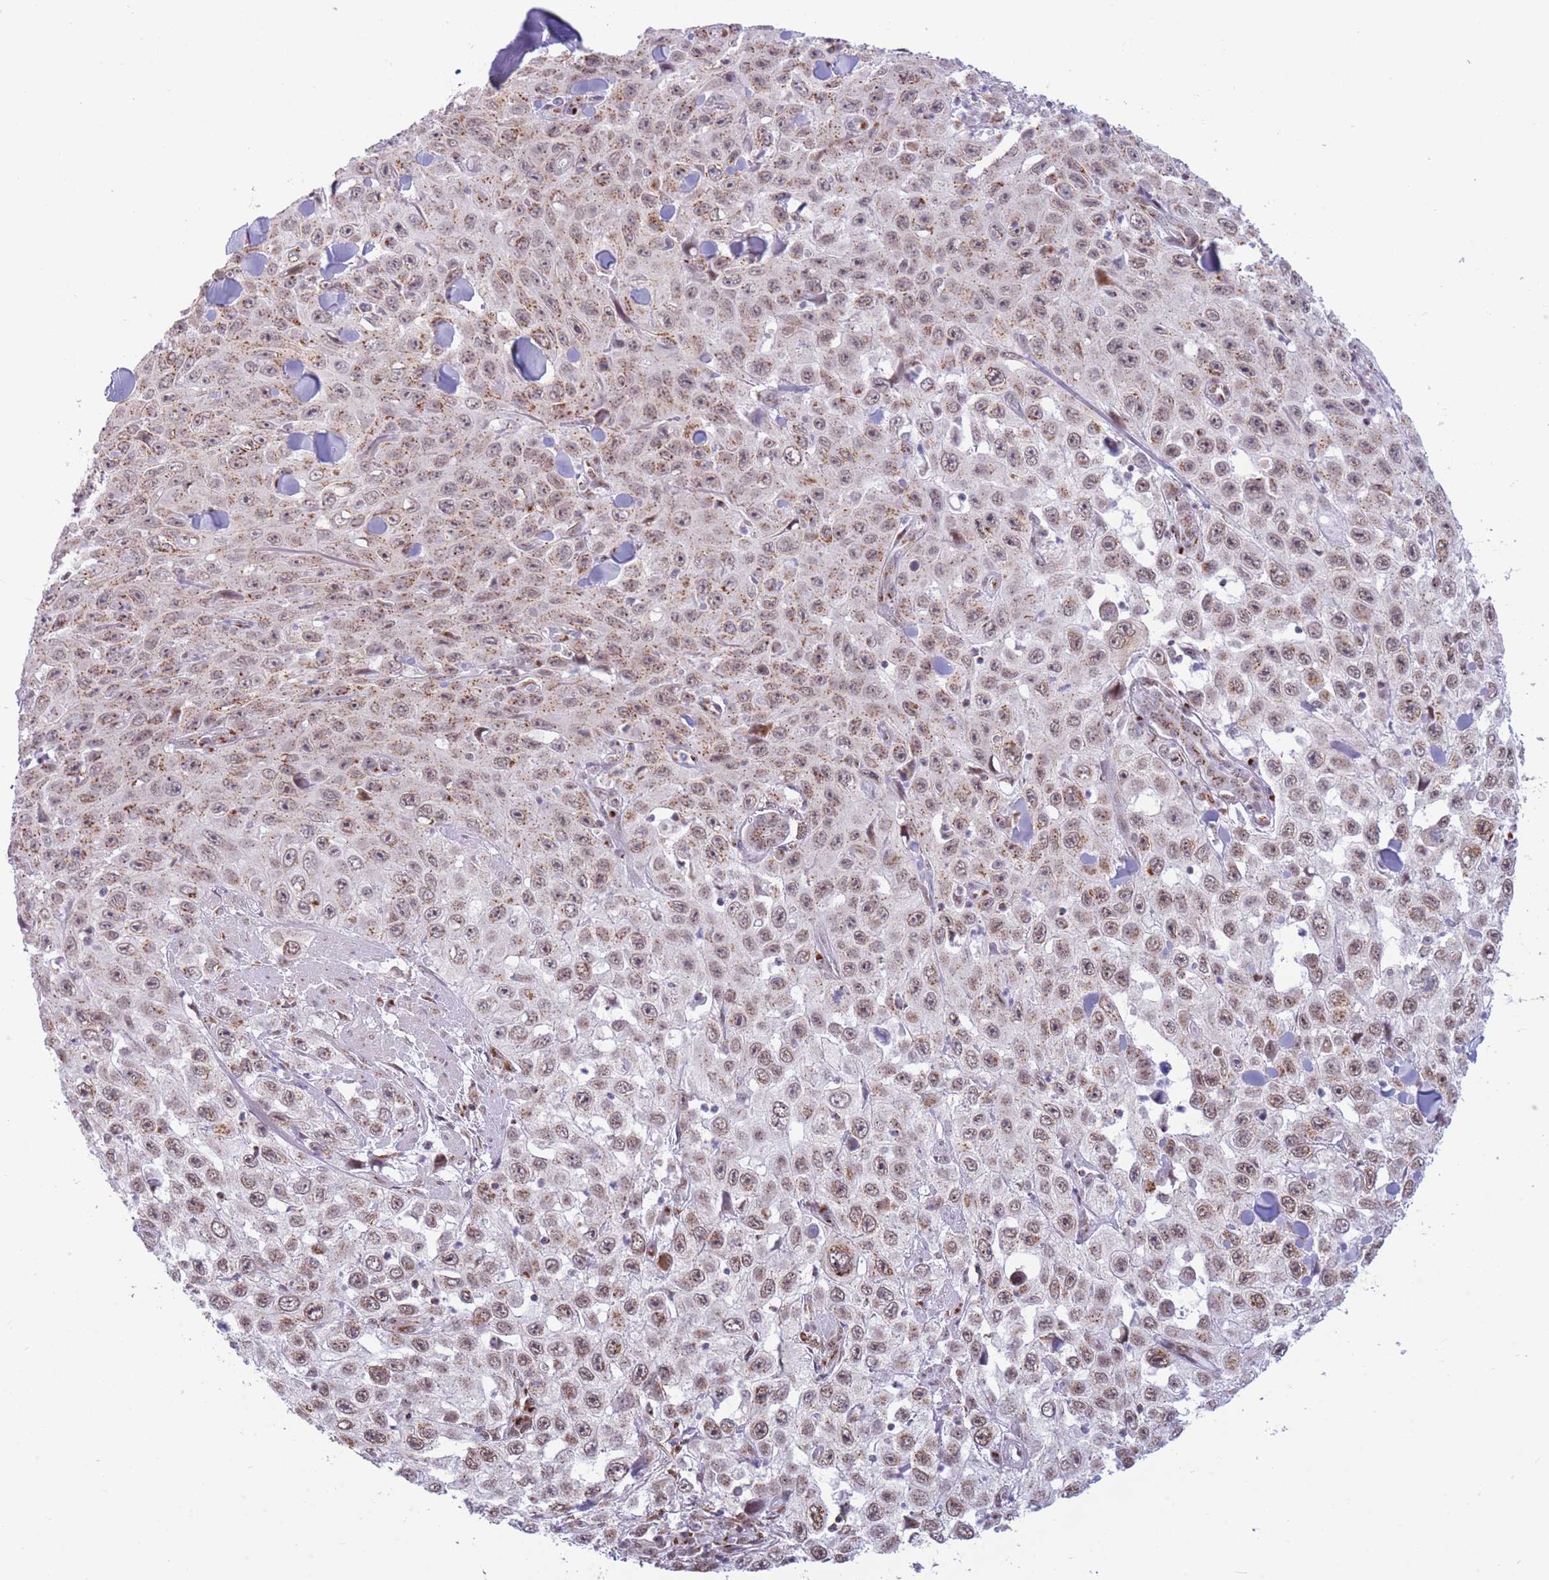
{"staining": {"intensity": "moderate", "quantity": ">75%", "location": "cytoplasmic/membranous,nuclear"}, "tissue": "skin cancer", "cell_type": "Tumor cells", "image_type": "cancer", "snomed": [{"axis": "morphology", "description": "Squamous cell carcinoma, NOS"}, {"axis": "topography", "description": "Skin"}], "caption": "Human skin cancer stained with a protein marker shows moderate staining in tumor cells.", "gene": "INO80C", "patient": {"sex": "male", "age": 82}}